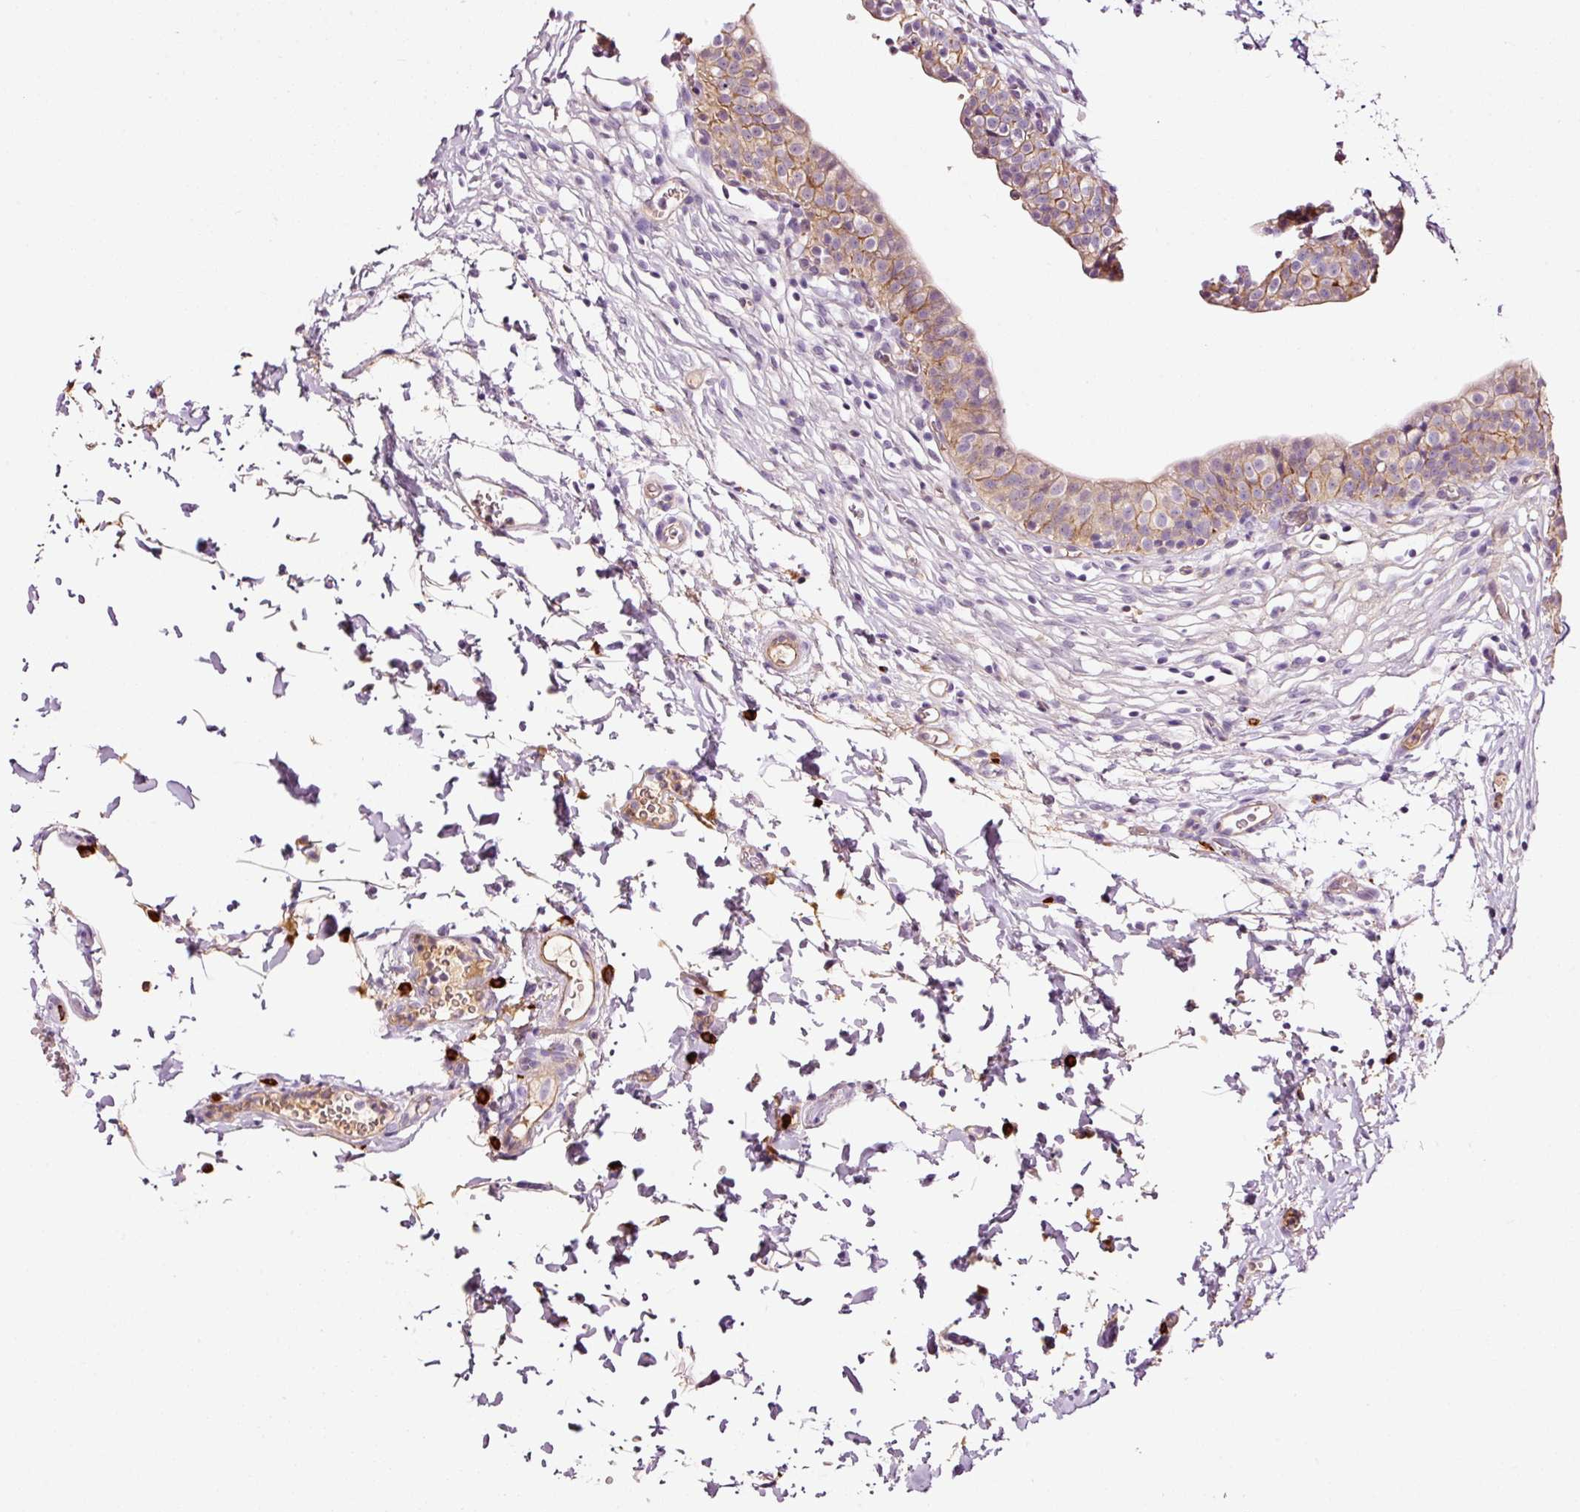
{"staining": {"intensity": "moderate", "quantity": ">75%", "location": "cytoplasmic/membranous"}, "tissue": "urinary bladder", "cell_type": "Urothelial cells", "image_type": "normal", "snomed": [{"axis": "morphology", "description": "Normal tissue, NOS"}, {"axis": "topography", "description": "Urinary bladder"}, {"axis": "topography", "description": "Peripheral nerve tissue"}], "caption": "Moderate cytoplasmic/membranous expression is seen in approximately >75% of urothelial cells in normal urinary bladder. The protein is stained brown, and the nuclei are stained in blue (DAB IHC with brightfield microscopy, high magnification).", "gene": "ABCB4", "patient": {"sex": "male", "age": 55}}